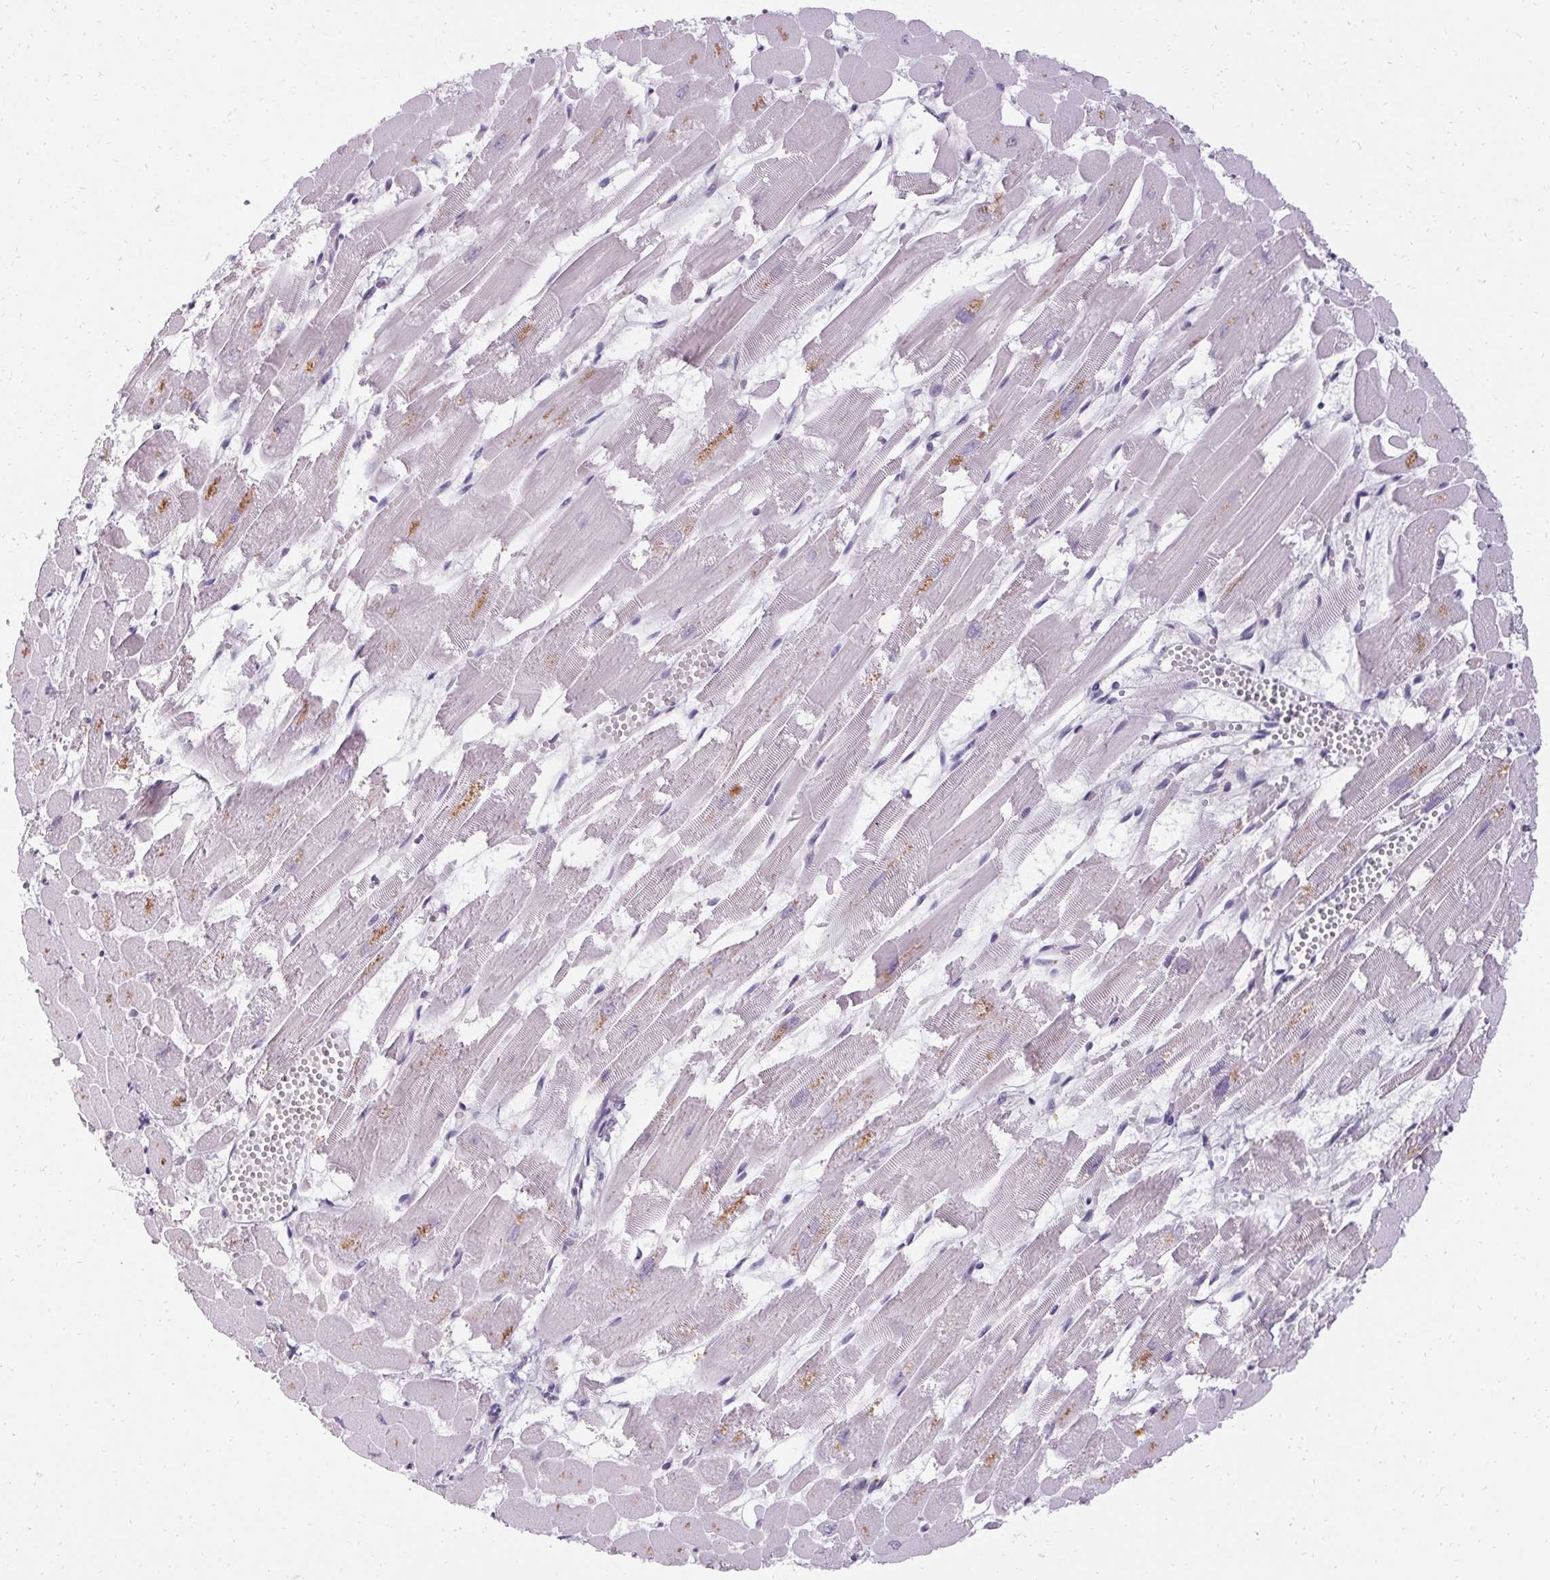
{"staining": {"intensity": "negative", "quantity": "none", "location": "none"}, "tissue": "heart muscle", "cell_type": "Cardiomyocytes", "image_type": "normal", "snomed": [{"axis": "morphology", "description": "Normal tissue, NOS"}, {"axis": "topography", "description": "Heart"}], "caption": "The photomicrograph exhibits no staining of cardiomyocytes in benign heart muscle. (Brightfield microscopy of DAB (3,3'-diaminobenzidine) IHC at high magnification).", "gene": "HSD17B3", "patient": {"sex": "female", "age": 52}}